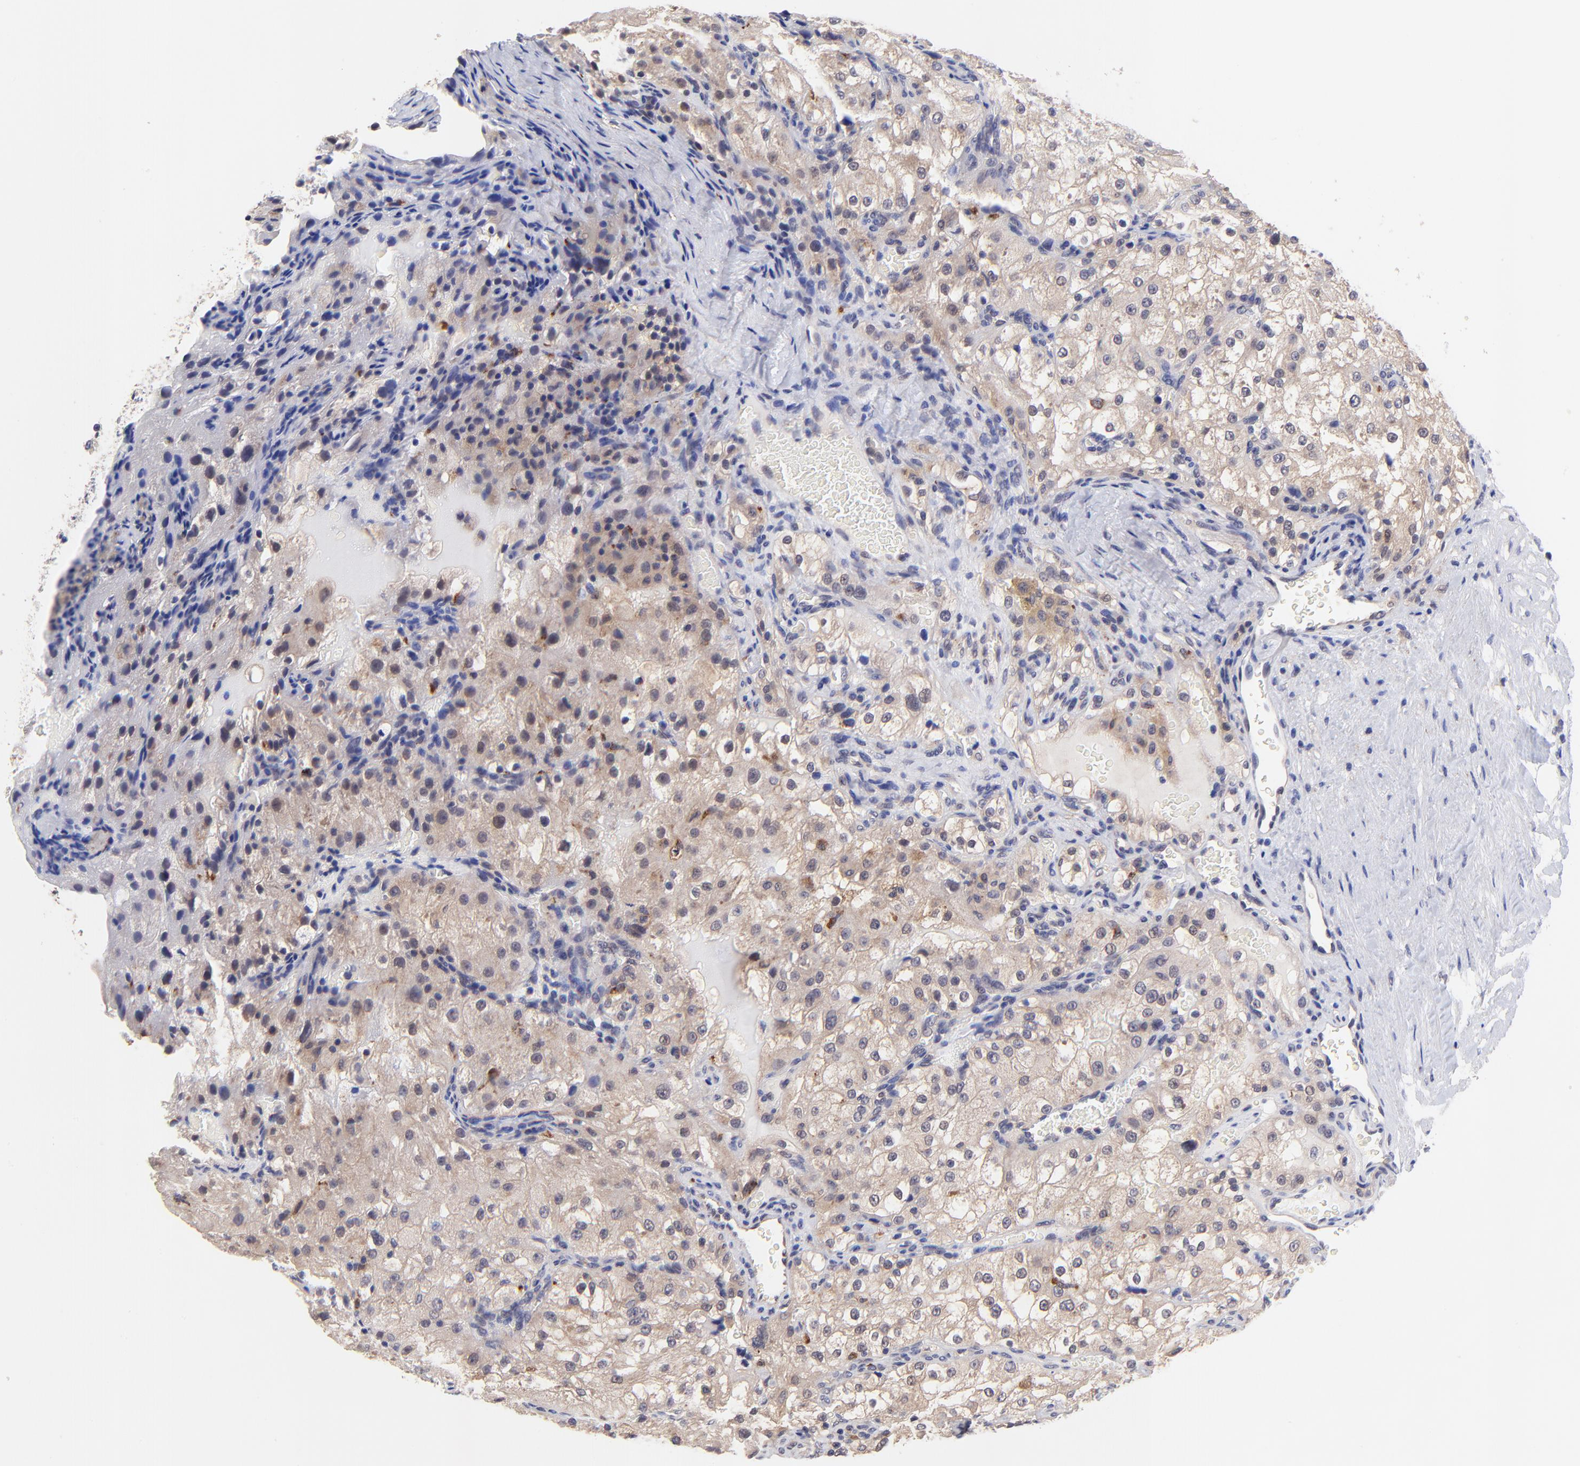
{"staining": {"intensity": "weak", "quantity": ">75%", "location": "cytoplasmic/membranous"}, "tissue": "renal cancer", "cell_type": "Tumor cells", "image_type": "cancer", "snomed": [{"axis": "morphology", "description": "Adenocarcinoma, NOS"}, {"axis": "topography", "description": "Kidney"}], "caption": "An image of renal adenocarcinoma stained for a protein exhibits weak cytoplasmic/membranous brown staining in tumor cells.", "gene": "ZNF747", "patient": {"sex": "female", "age": 74}}